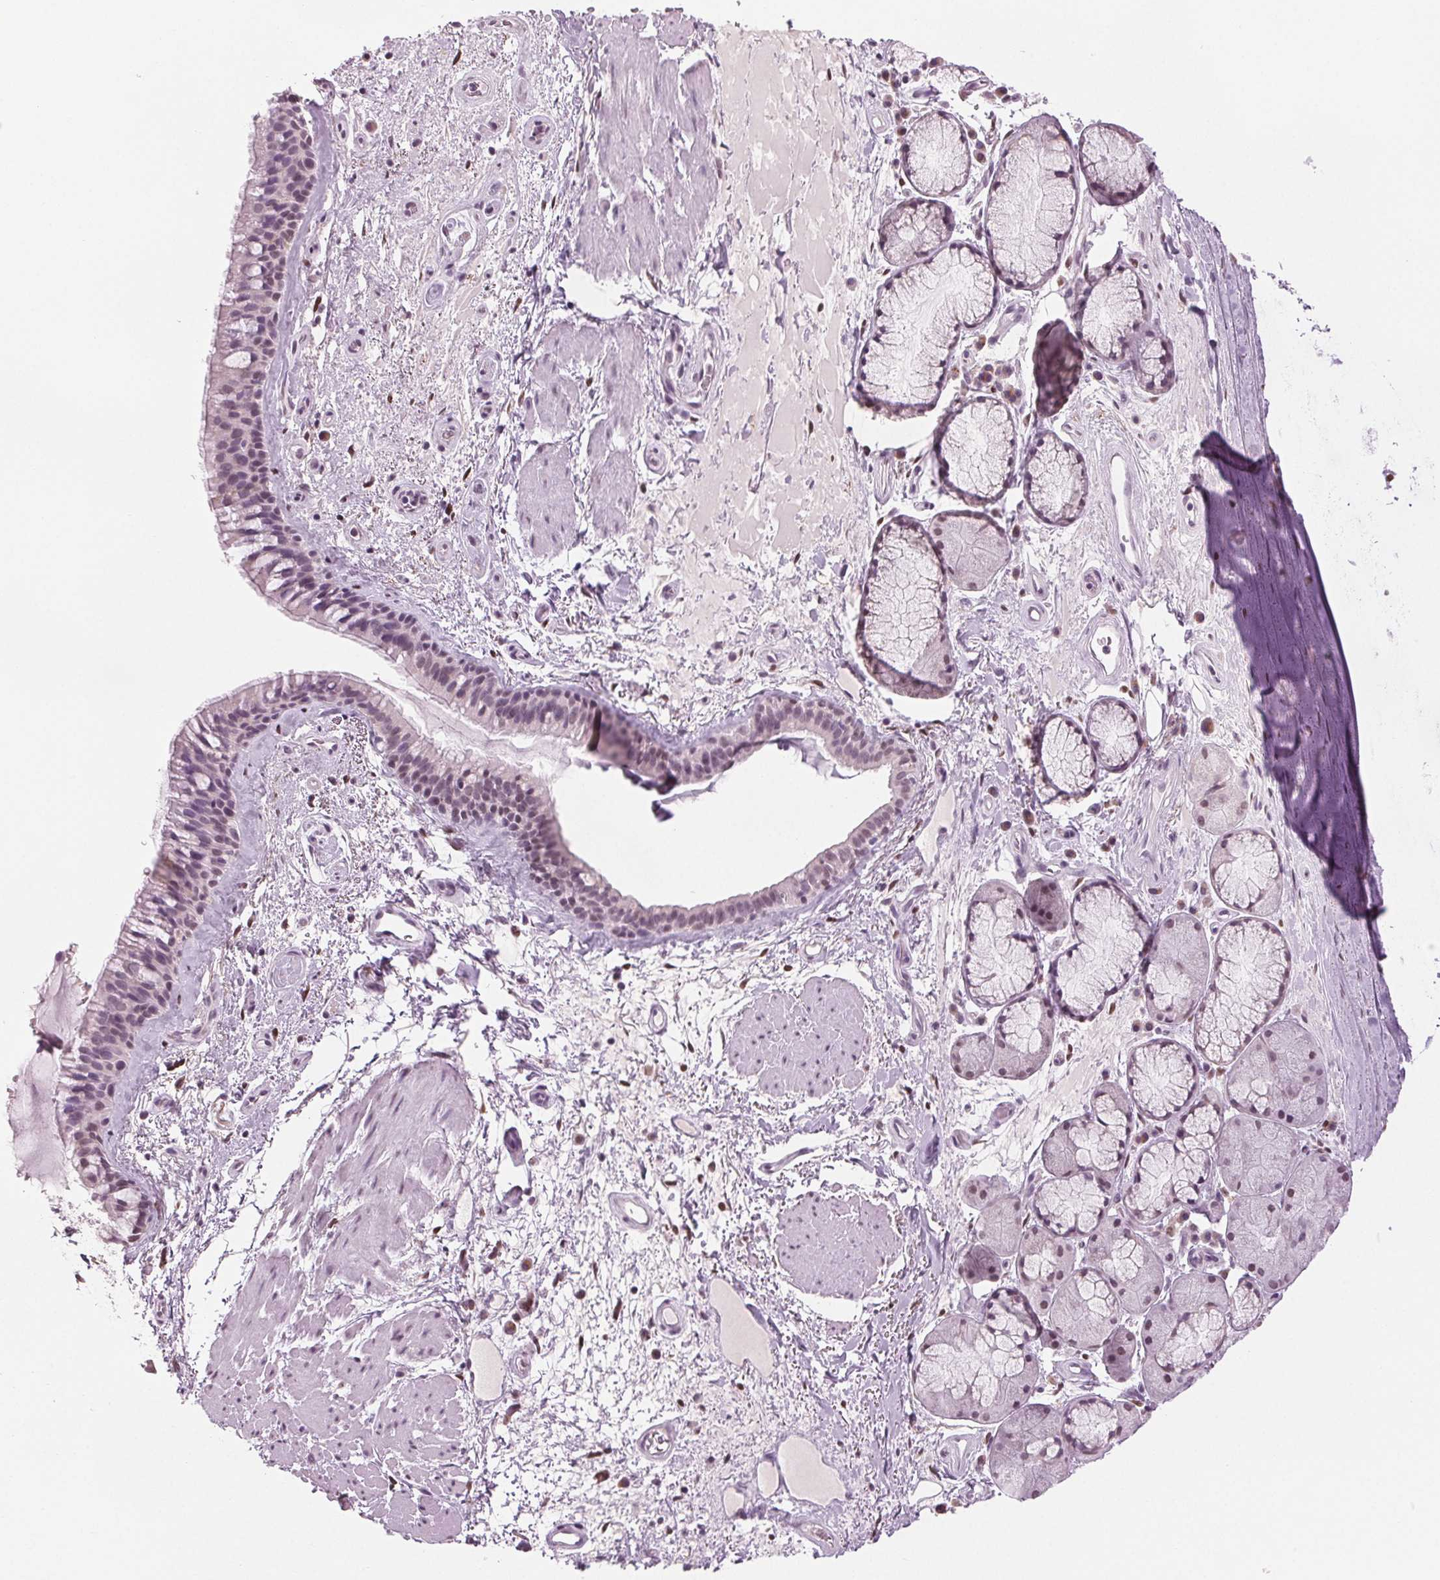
{"staining": {"intensity": "negative", "quantity": "none", "location": "none"}, "tissue": "bronchus", "cell_type": "Respiratory epithelial cells", "image_type": "normal", "snomed": [{"axis": "morphology", "description": "Normal tissue, NOS"}, {"axis": "topography", "description": "Bronchus"}], "caption": "IHC of benign bronchus demonstrates no staining in respiratory epithelial cells.", "gene": "DNAJC6", "patient": {"sex": "male", "age": 48}}